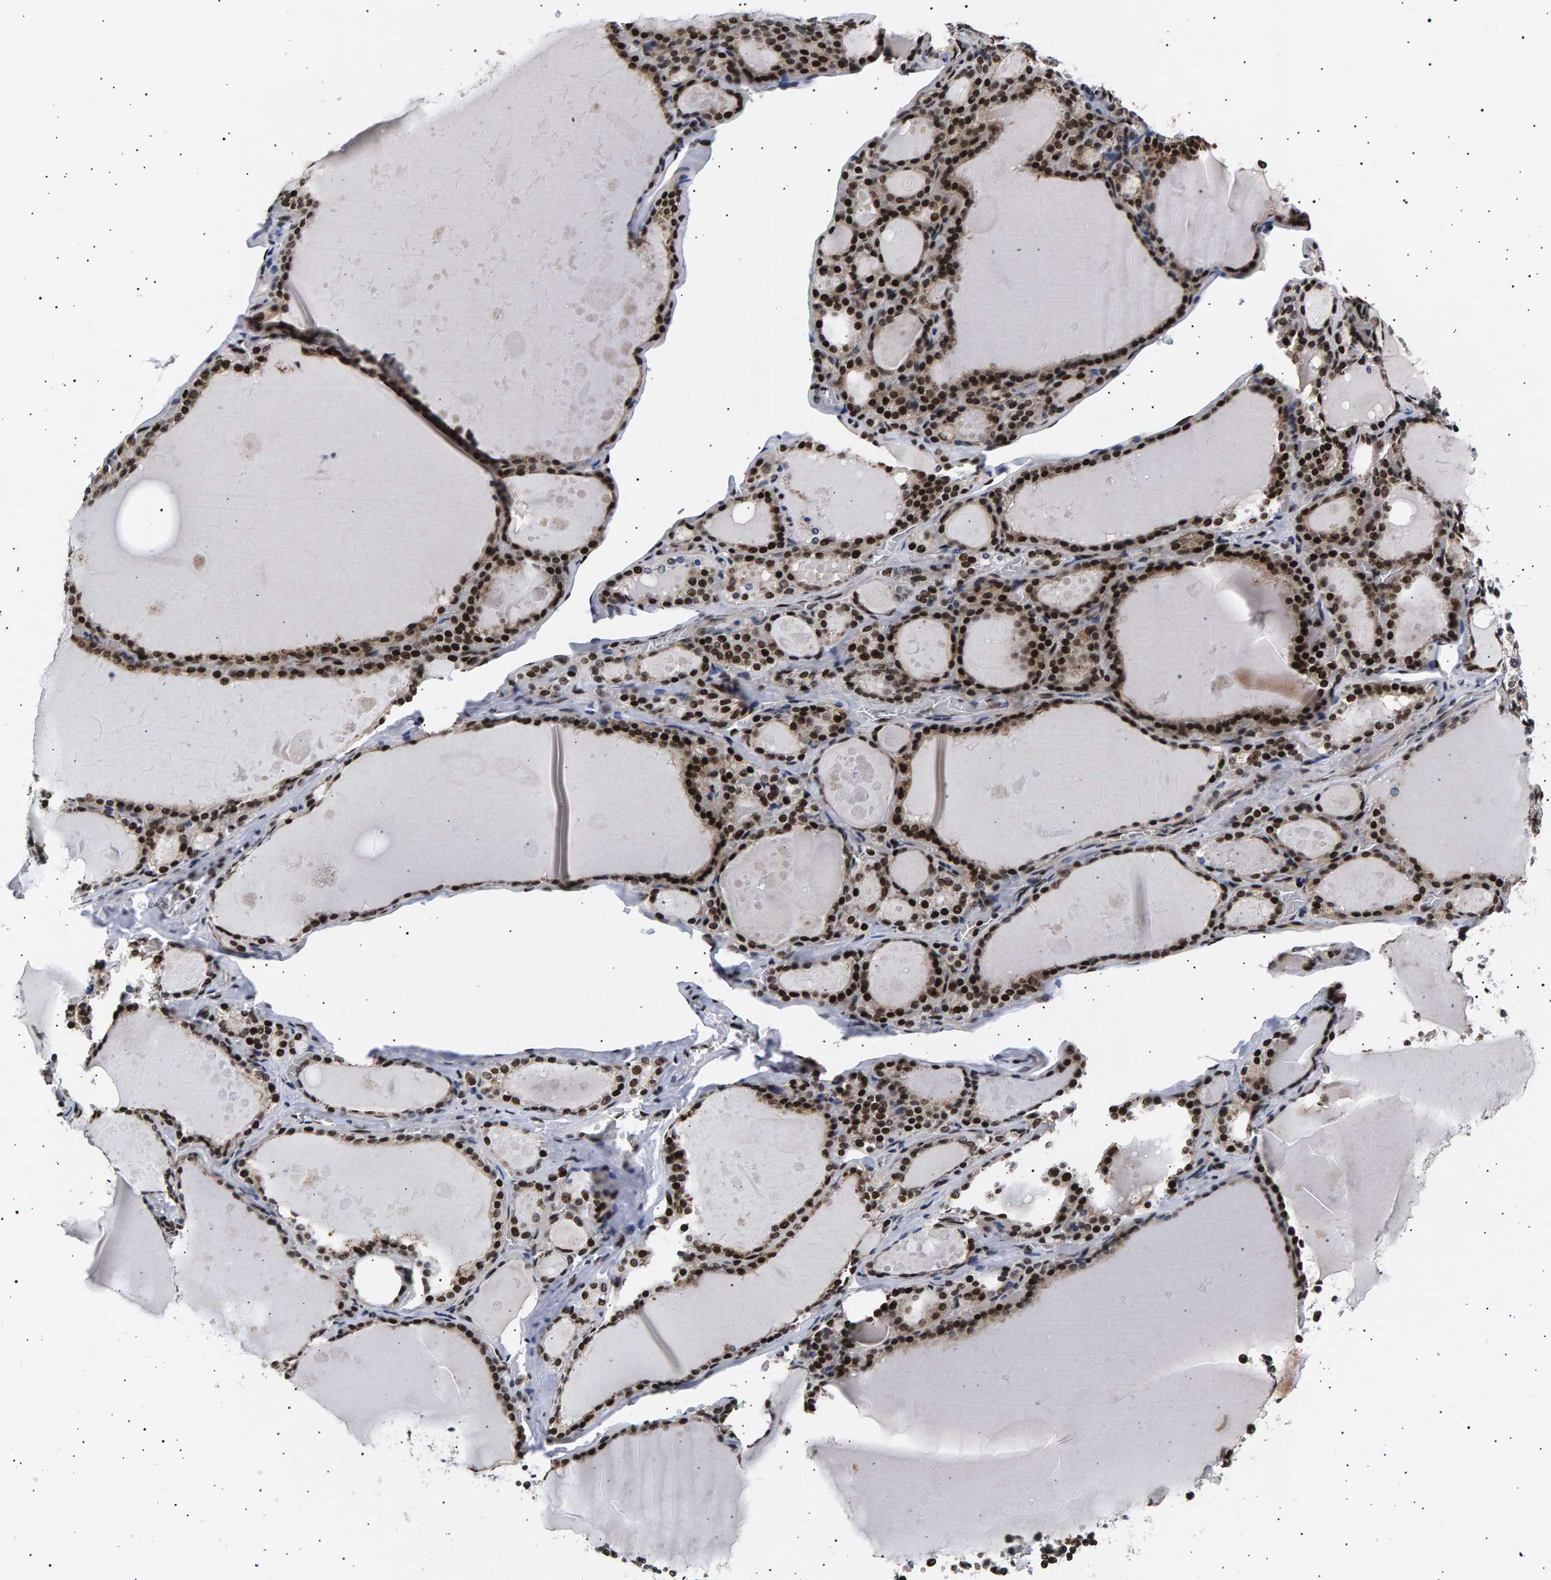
{"staining": {"intensity": "strong", "quantity": ">75%", "location": "nuclear"}, "tissue": "thyroid gland", "cell_type": "Glandular cells", "image_type": "normal", "snomed": [{"axis": "morphology", "description": "Normal tissue, NOS"}, {"axis": "topography", "description": "Thyroid gland"}], "caption": "Approximately >75% of glandular cells in benign thyroid gland display strong nuclear protein expression as visualized by brown immunohistochemical staining.", "gene": "ANKRD40", "patient": {"sex": "male", "age": 56}}